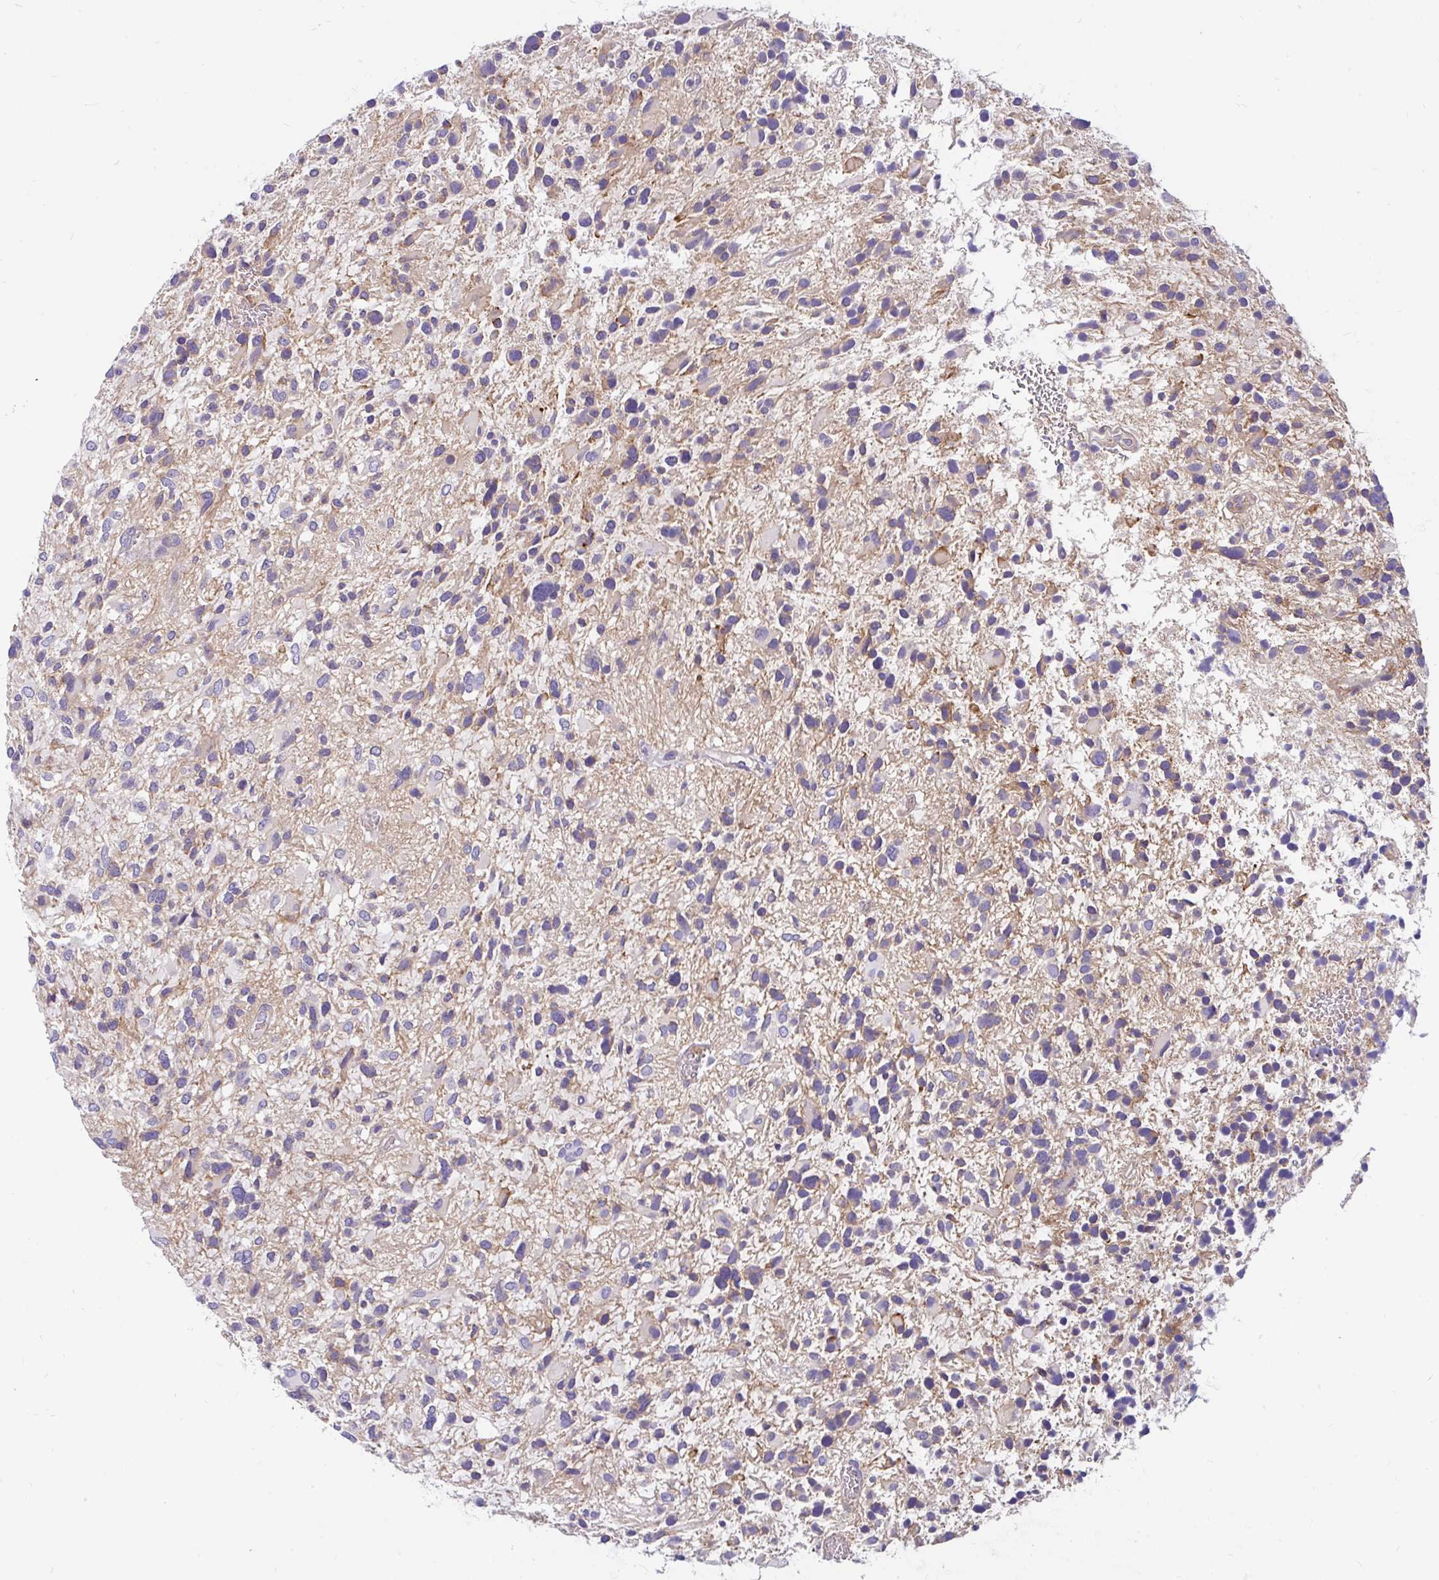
{"staining": {"intensity": "weak", "quantity": "25%-75%", "location": "cytoplasmic/membranous"}, "tissue": "glioma", "cell_type": "Tumor cells", "image_type": "cancer", "snomed": [{"axis": "morphology", "description": "Glioma, malignant, High grade"}, {"axis": "topography", "description": "Brain"}], "caption": "Glioma was stained to show a protein in brown. There is low levels of weak cytoplasmic/membranous expression in approximately 25%-75% of tumor cells.", "gene": "LRRC26", "patient": {"sex": "female", "age": 11}}